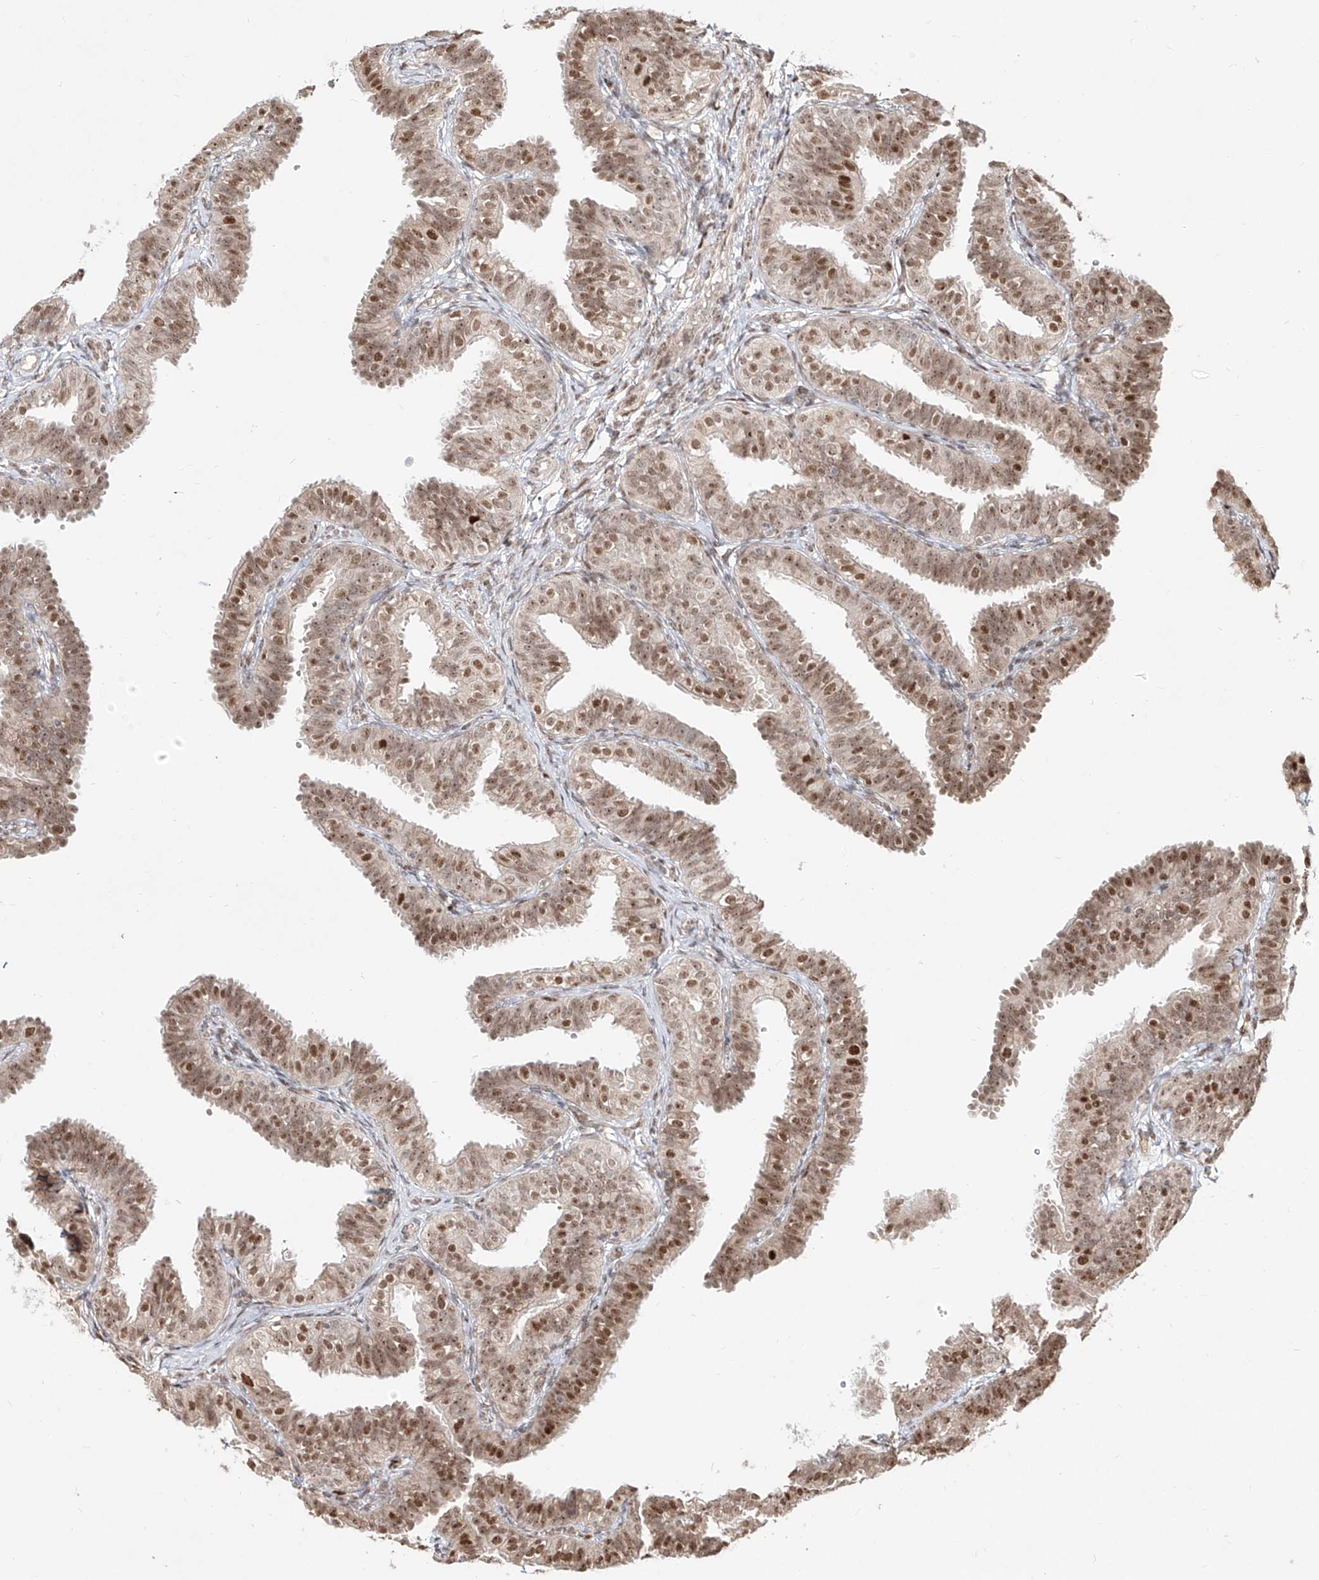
{"staining": {"intensity": "moderate", "quantity": ">75%", "location": "nuclear"}, "tissue": "fallopian tube", "cell_type": "Glandular cells", "image_type": "normal", "snomed": [{"axis": "morphology", "description": "Normal tissue, NOS"}, {"axis": "topography", "description": "Fallopian tube"}], "caption": "Moderate nuclear protein staining is present in about >75% of glandular cells in fallopian tube.", "gene": "ZNF710", "patient": {"sex": "female", "age": 35}}